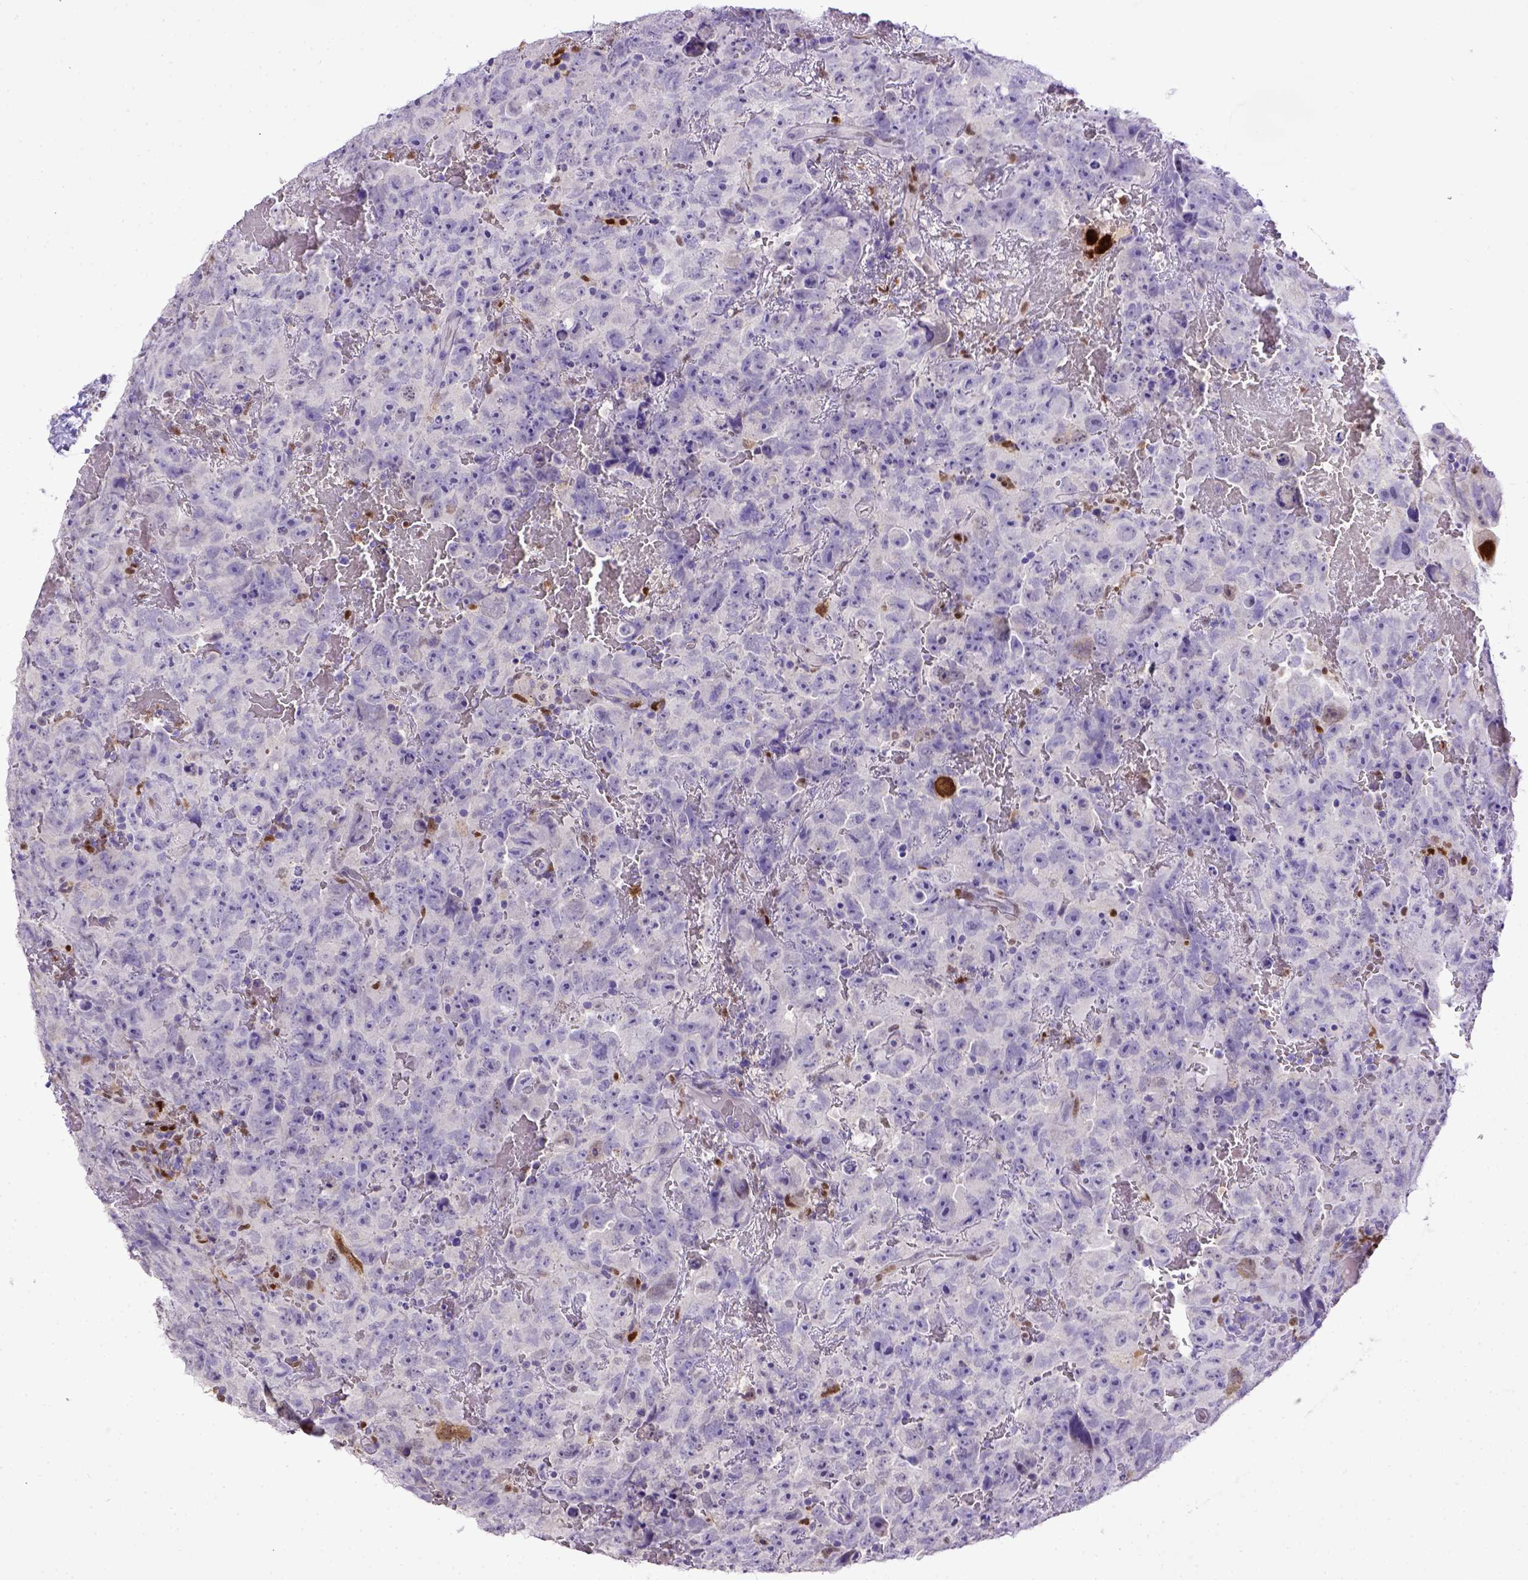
{"staining": {"intensity": "negative", "quantity": "none", "location": "none"}, "tissue": "testis cancer", "cell_type": "Tumor cells", "image_type": "cancer", "snomed": [{"axis": "morphology", "description": "Normal tissue, NOS"}, {"axis": "morphology", "description": "Carcinoma, Embryonal, NOS"}, {"axis": "topography", "description": "Testis"}, {"axis": "topography", "description": "Epididymis"}], "caption": "A high-resolution histopathology image shows immunohistochemistry (IHC) staining of testis embryonal carcinoma, which reveals no significant staining in tumor cells. (DAB immunohistochemistry, high magnification).", "gene": "CDKN1A", "patient": {"sex": "male", "age": 24}}